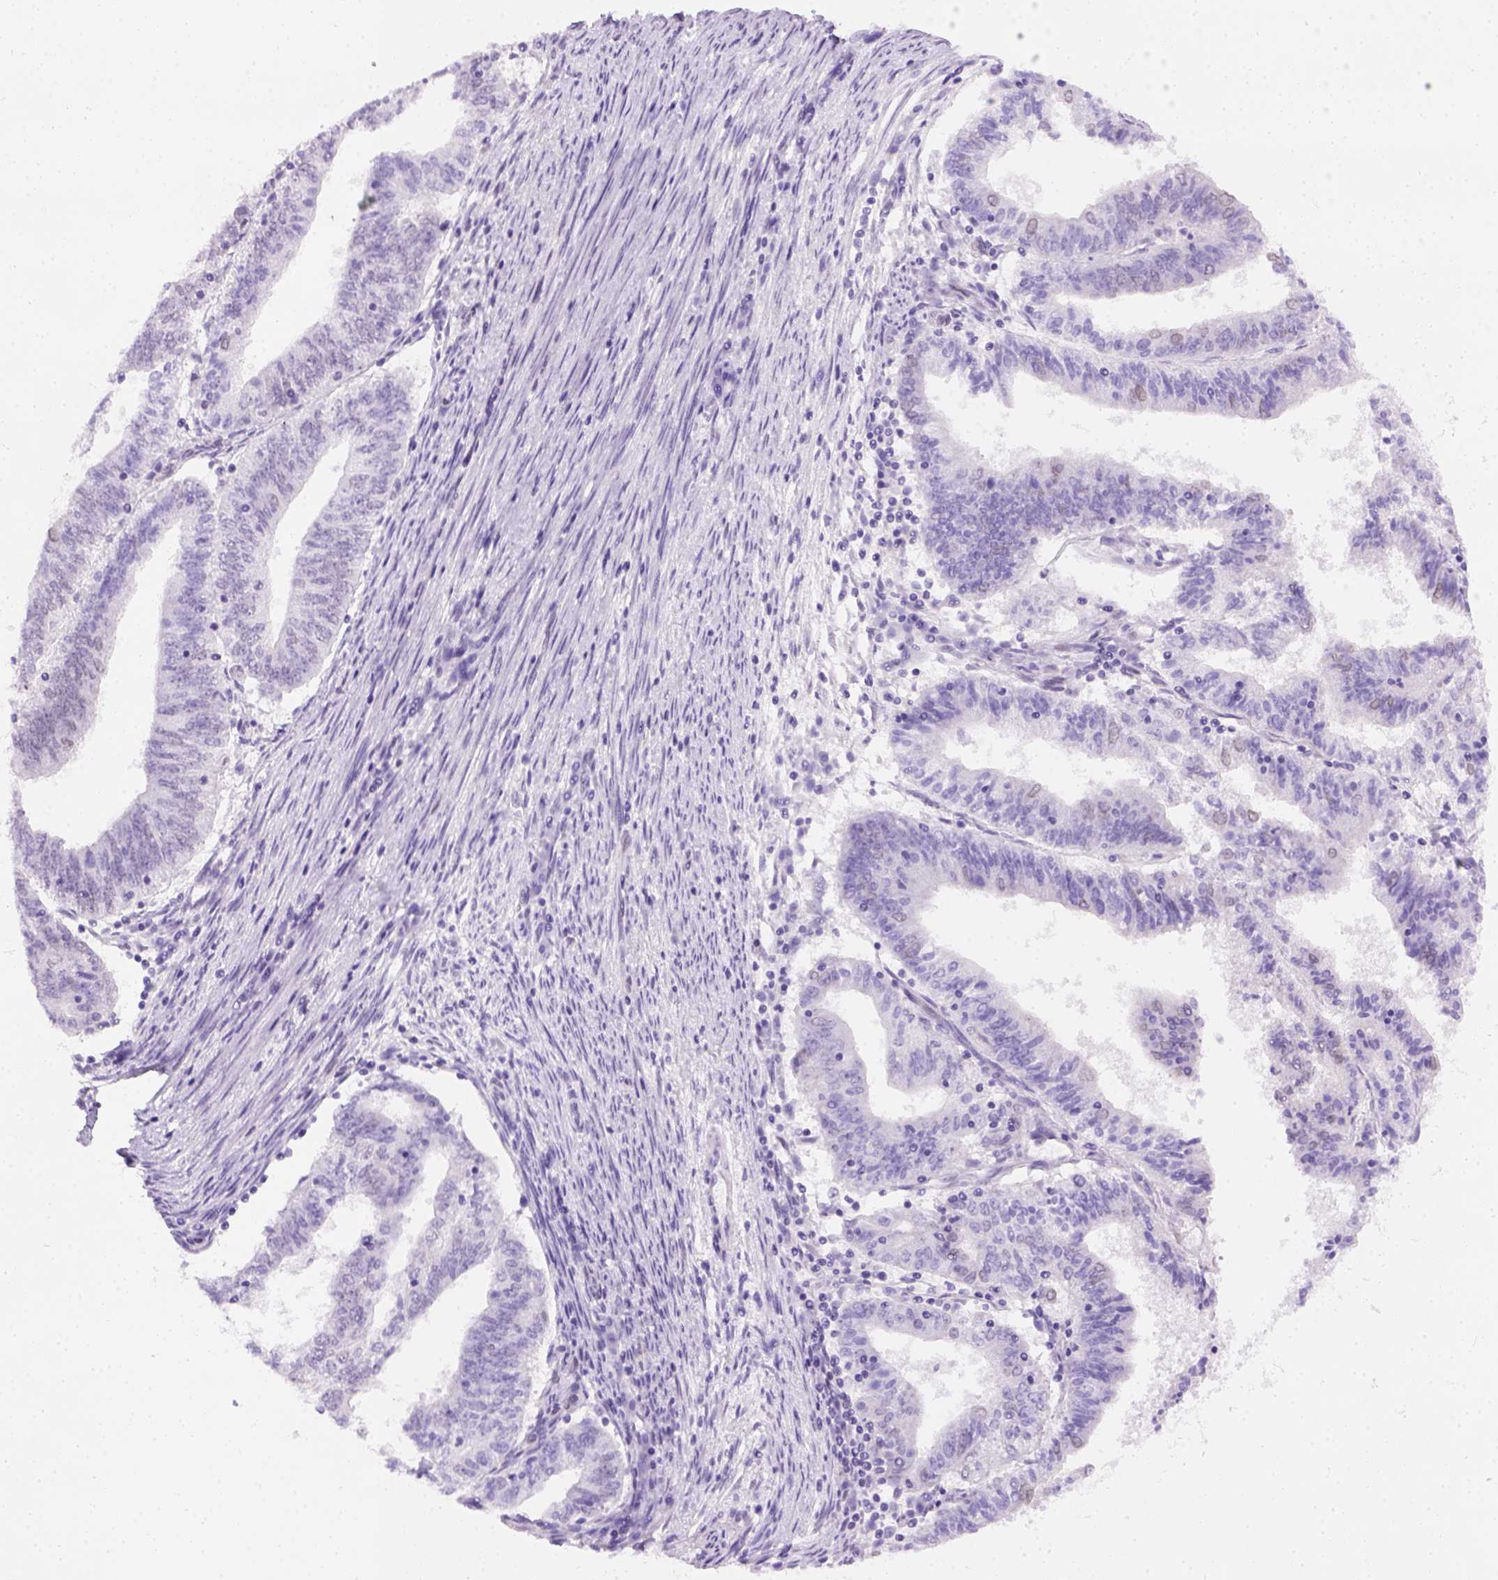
{"staining": {"intensity": "negative", "quantity": "none", "location": "none"}, "tissue": "endometrial cancer", "cell_type": "Tumor cells", "image_type": "cancer", "snomed": [{"axis": "morphology", "description": "Adenocarcinoma, NOS"}, {"axis": "topography", "description": "Endometrium"}], "caption": "High magnification brightfield microscopy of endometrial adenocarcinoma stained with DAB (3,3'-diaminobenzidine) (brown) and counterstained with hematoxylin (blue): tumor cells show no significant positivity.", "gene": "FAM184B", "patient": {"sex": "female", "age": 82}}